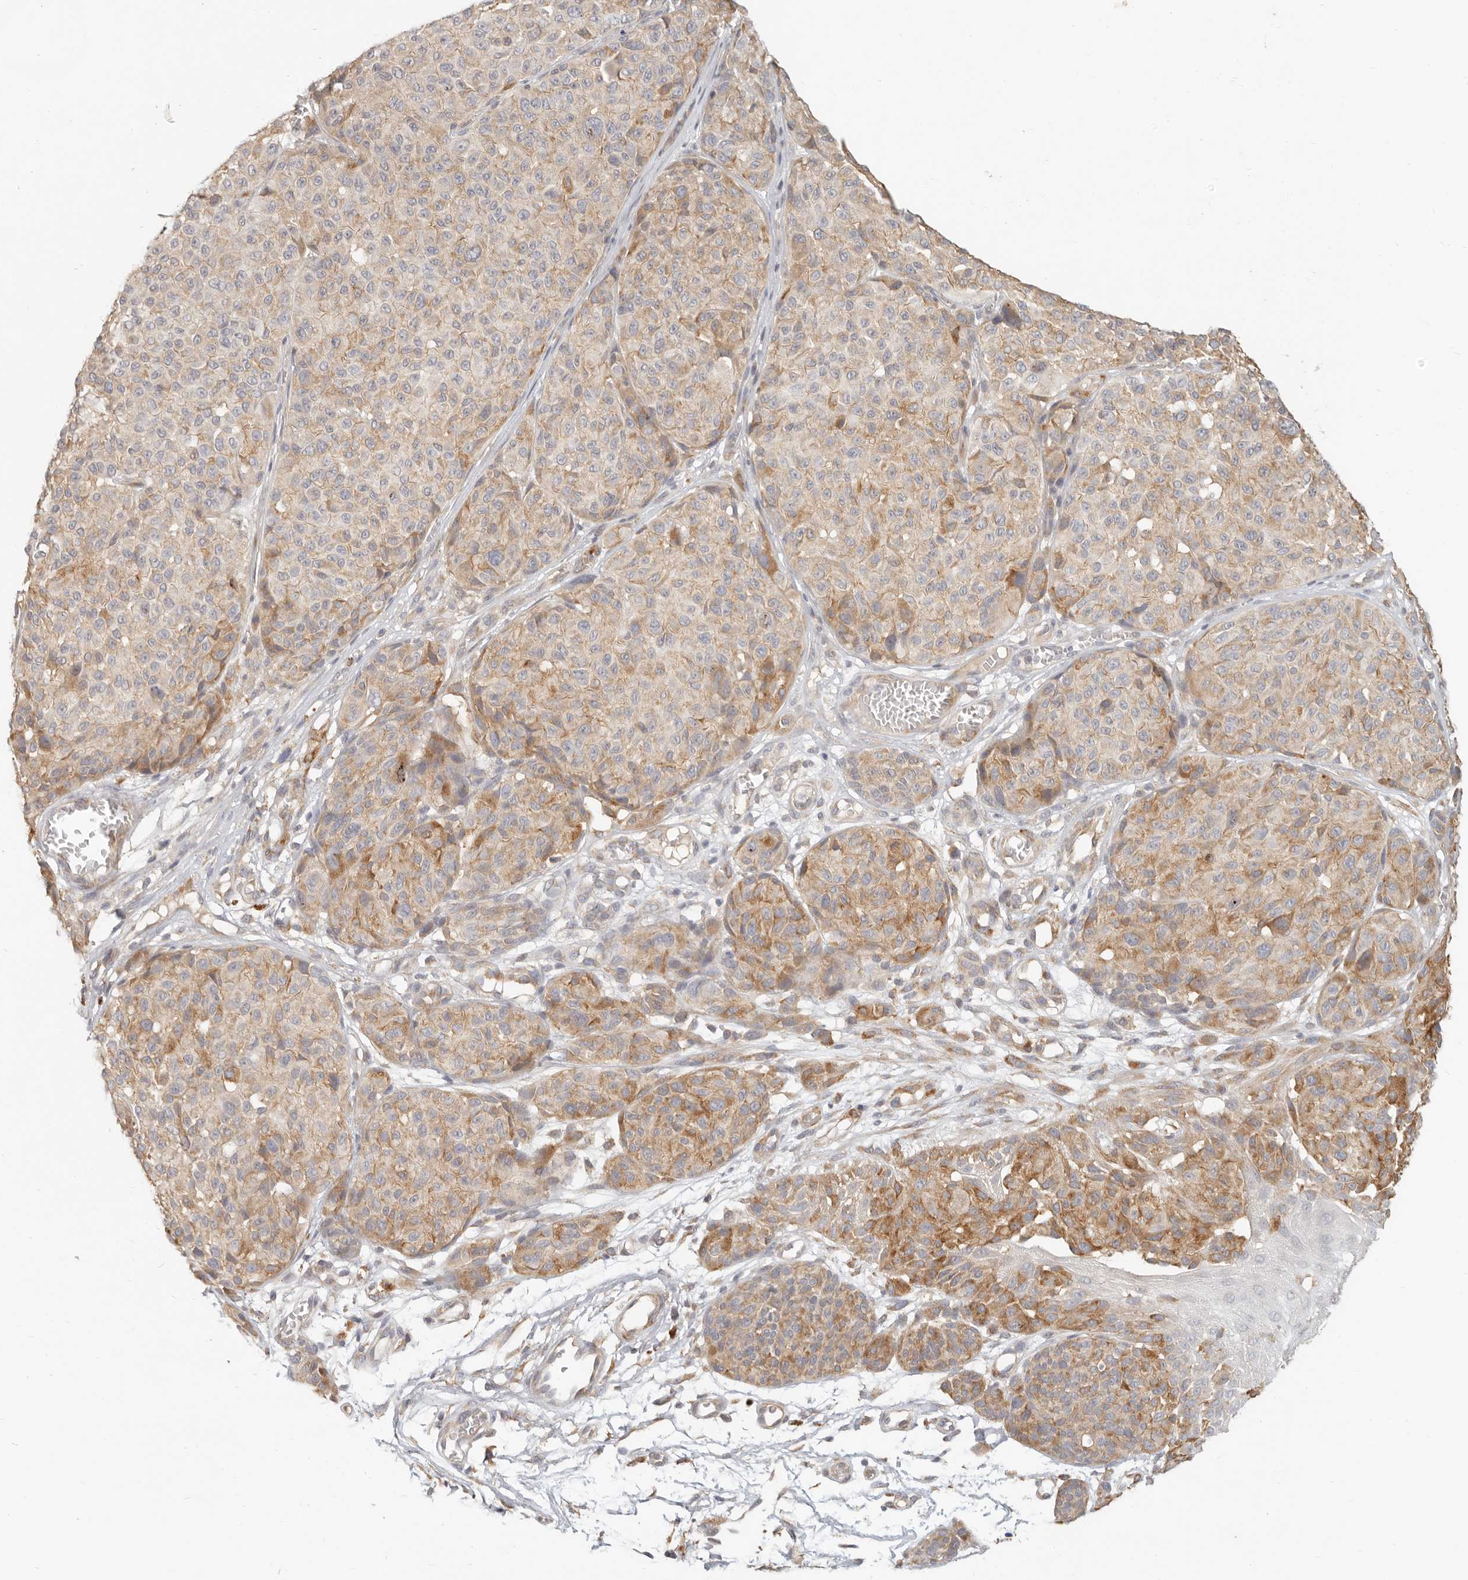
{"staining": {"intensity": "moderate", "quantity": "25%-75%", "location": "cytoplasmic/membranous"}, "tissue": "melanoma", "cell_type": "Tumor cells", "image_type": "cancer", "snomed": [{"axis": "morphology", "description": "Malignant melanoma, NOS"}, {"axis": "topography", "description": "Skin"}], "caption": "This is an image of immunohistochemistry staining of malignant melanoma, which shows moderate staining in the cytoplasmic/membranous of tumor cells.", "gene": "PABPC4", "patient": {"sex": "male", "age": 83}}